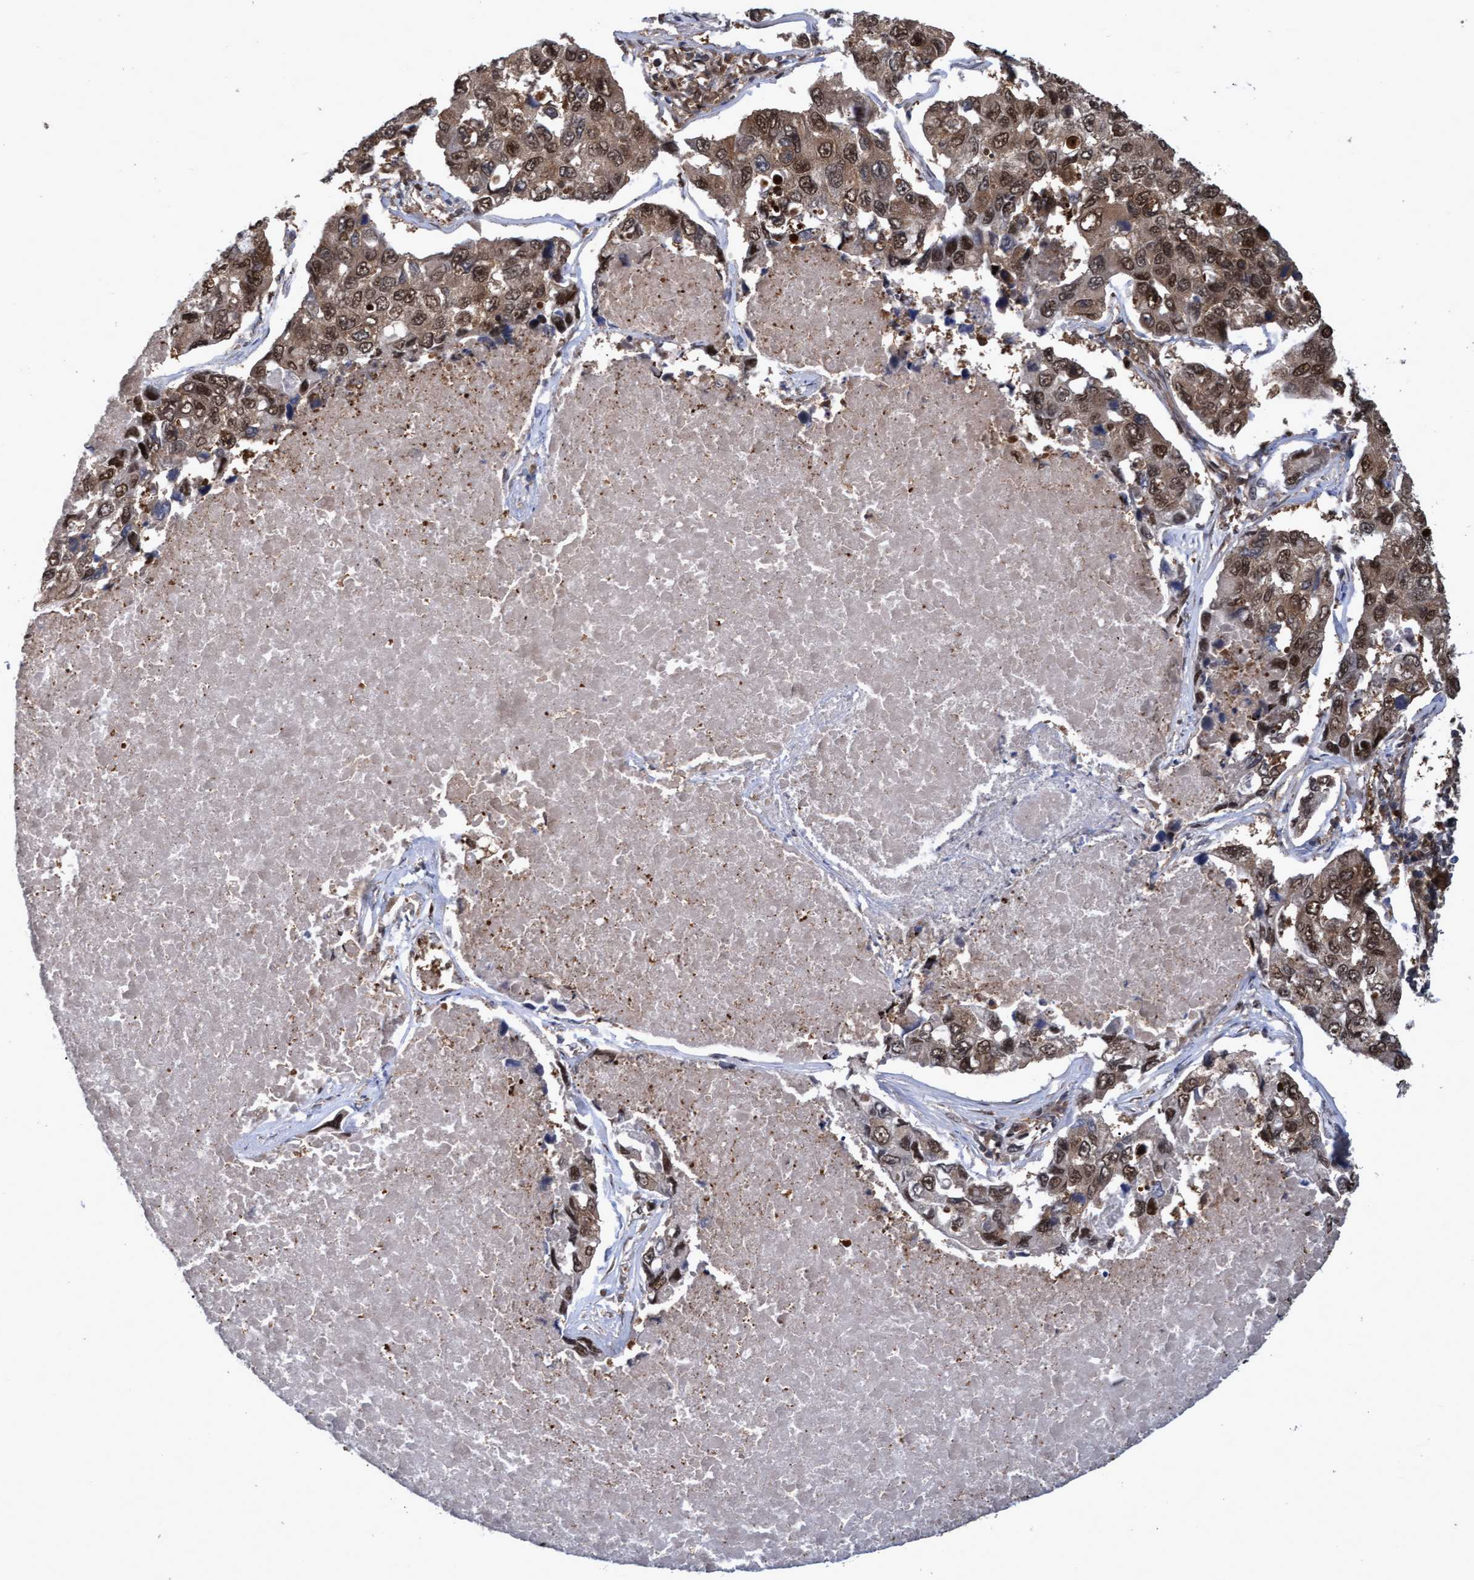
{"staining": {"intensity": "moderate", "quantity": ">75%", "location": "cytoplasmic/membranous,nuclear"}, "tissue": "lung cancer", "cell_type": "Tumor cells", "image_type": "cancer", "snomed": [{"axis": "morphology", "description": "Adenocarcinoma, NOS"}, {"axis": "topography", "description": "Lung"}], "caption": "High-power microscopy captured an immunohistochemistry (IHC) photomicrograph of lung cancer (adenocarcinoma), revealing moderate cytoplasmic/membranous and nuclear staining in about >75% of tumor cells.", "gene": "PSMB6", "patient": {"sex": "male", "age": 64}}